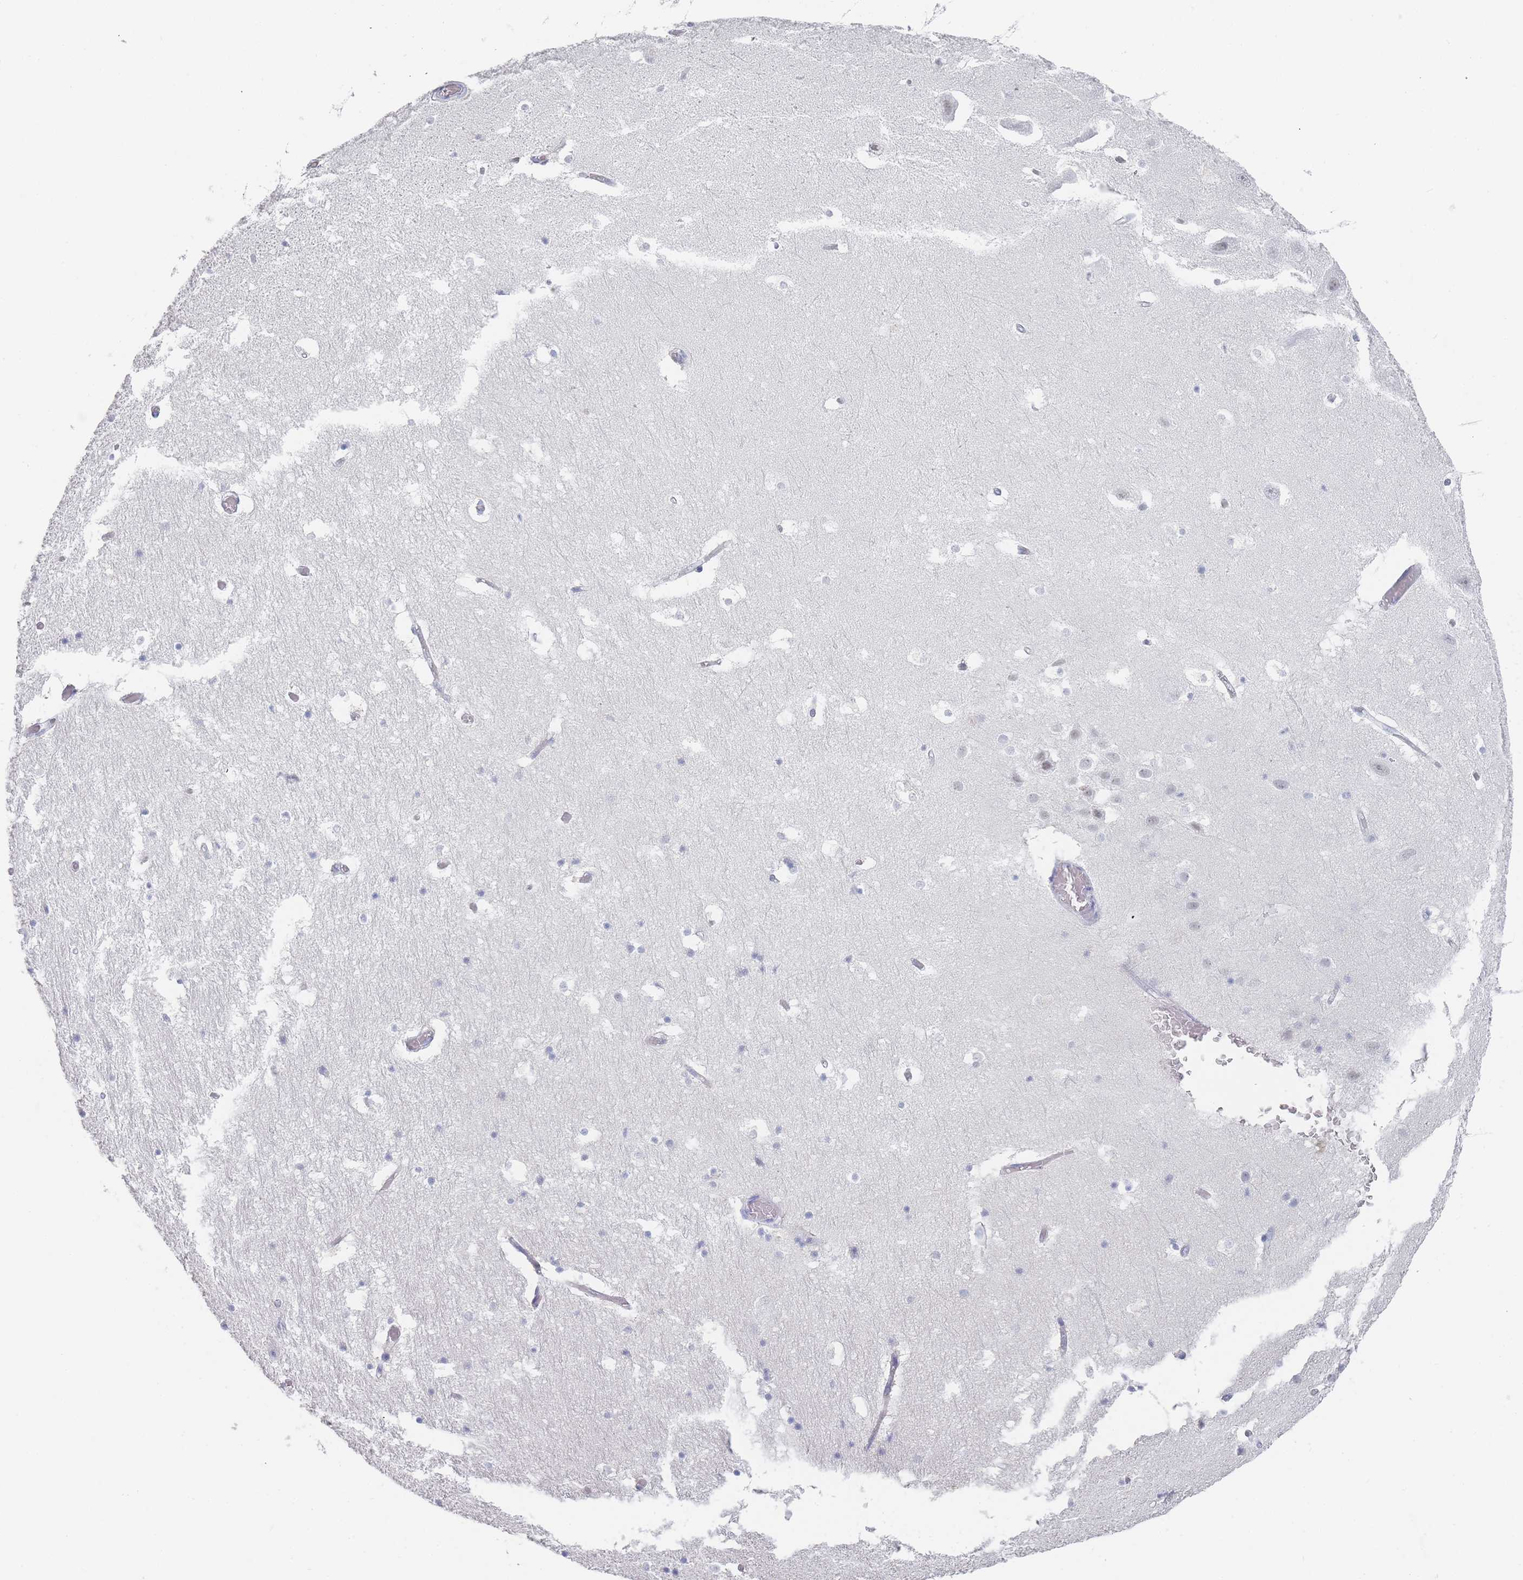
{"staining": {"intensity": "negative", "quantity": "none", "location": "none"}, "tissue": "hippocampus", "cell_type": "Glial cells", "image_type": "normal", "snomed": [{"axis": "morphology", "description": "Normal tissue, NOS"}, {"axis": "topography", "description": "Hippocampus"}], "caption": "High magnification brightfield microscopy of normal hippocampus stained with DAB (brown) and counterstained with hematoxylin (blue): glial cells show no significant staining.", "gene": "IMPG1", "patient": {"sex": "female", "age": 52}}